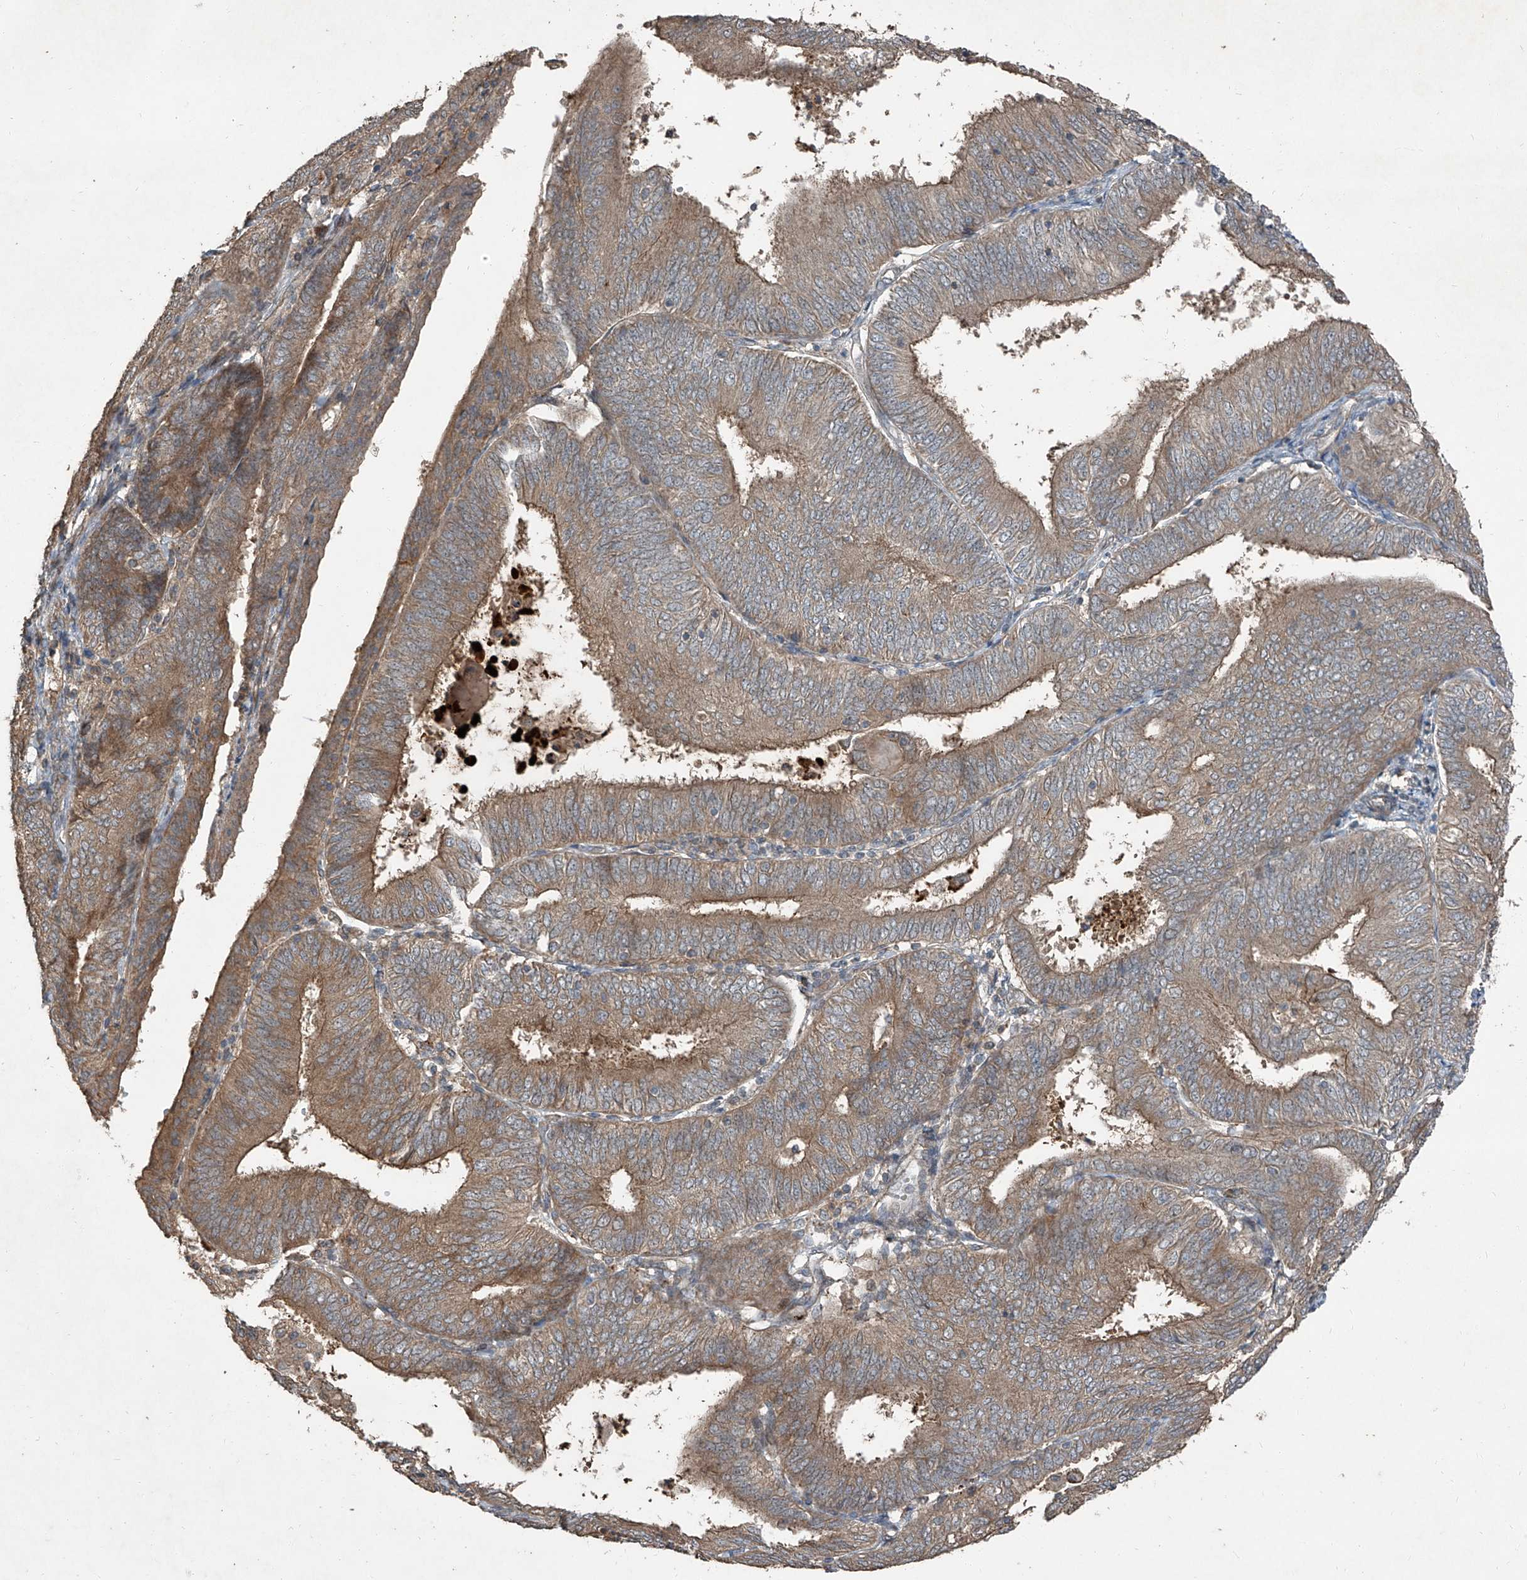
{"staining": {"intensity": "moderate", "quantity": "25%-75%", "location": "cytoplasmic/membranous"}, "tissue": "endometrial cancer", "cell_type": "Tumor cells", "image_type": "cancer", "snomed": [{"axis": "morphology", "description": "Adenocarcinoma, NOS"}, {"axis": "topography", "description": "Endometrium"}], "caption": "Endometrial cancer stained with immunohistochemistry (IHC) demonstrates moderate cytoplasmic/membranous expression in about 25%-75% of tumor cells.", "gene": "CCN1", "patient": {"sex": "female", "age": 58}}